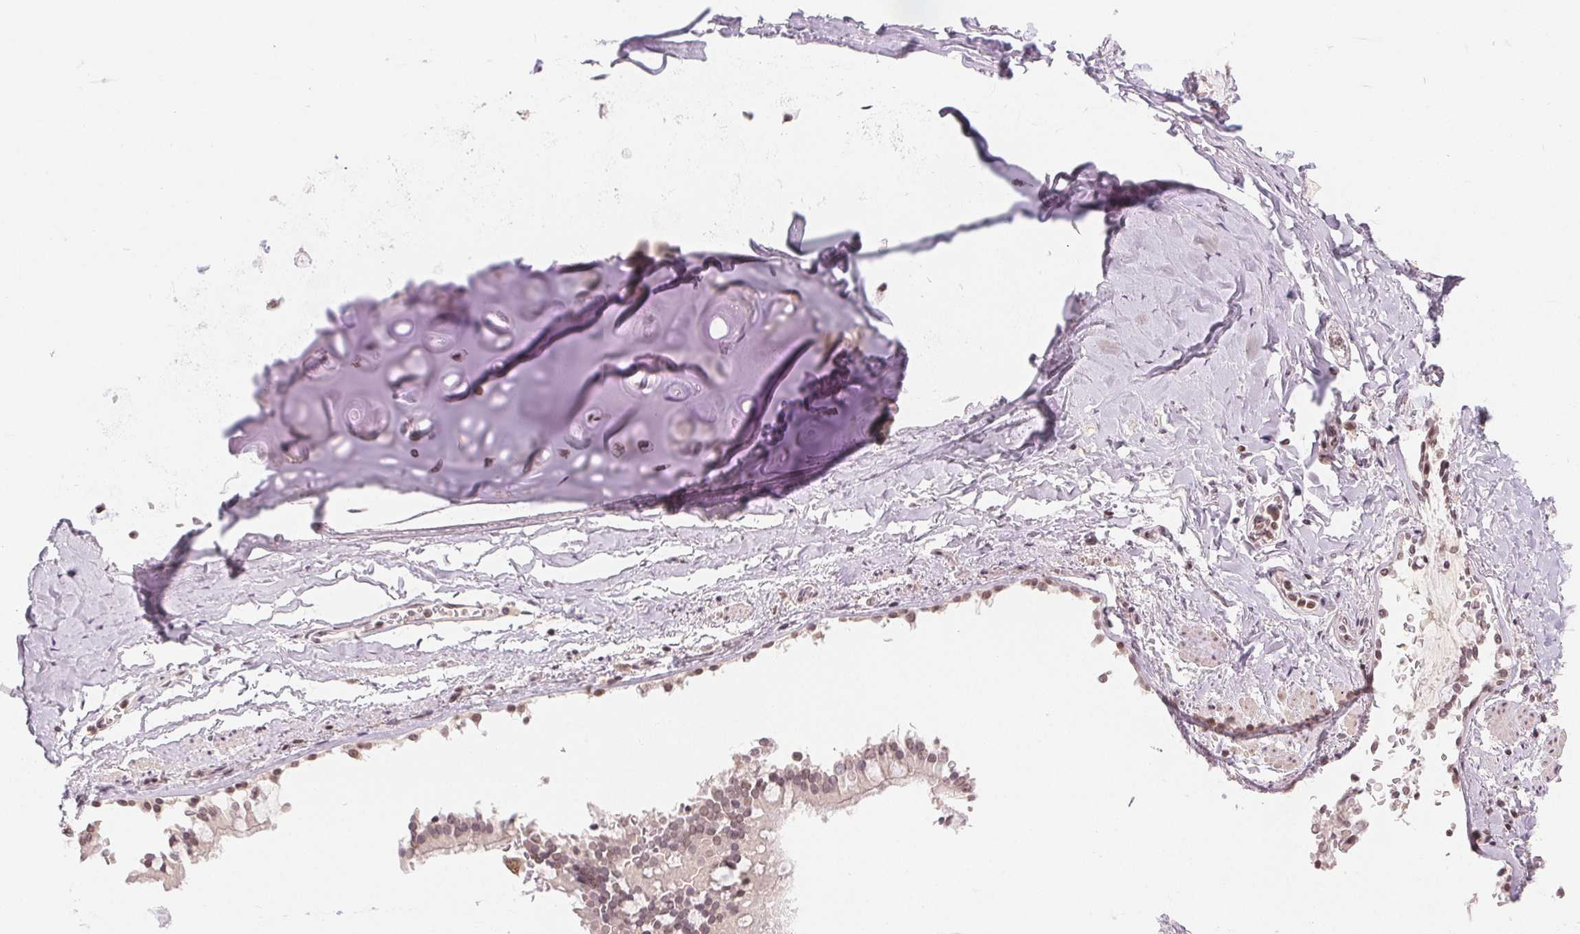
{"staining": {"intensity": "moderate", "quantity": "<25%", "location": "nuclear"}, "tissue": "adipose tissue", "cell_type": "Adipocytes", "image_type": "normal", "snomed": [{"axis": "morphology", "description": "Normal tissue, NOS"}, {"axis": "topography", "description": "Cartilage tissue"}, {"axis": "topography", "description": "Bronchus"}, {"axis": "topography", "description": "Peripheral nerve tissue"}], "caption": "Adipose tissue stained for a protein demonstrates moderate nuclear positivity in adipocytes. (Stains: DAB in brown, nuclei in blue, Microscopy: brightfield microscopy at high magnification).", "gene": "DEK", "patient": {"sex": "male", "age": 67}}